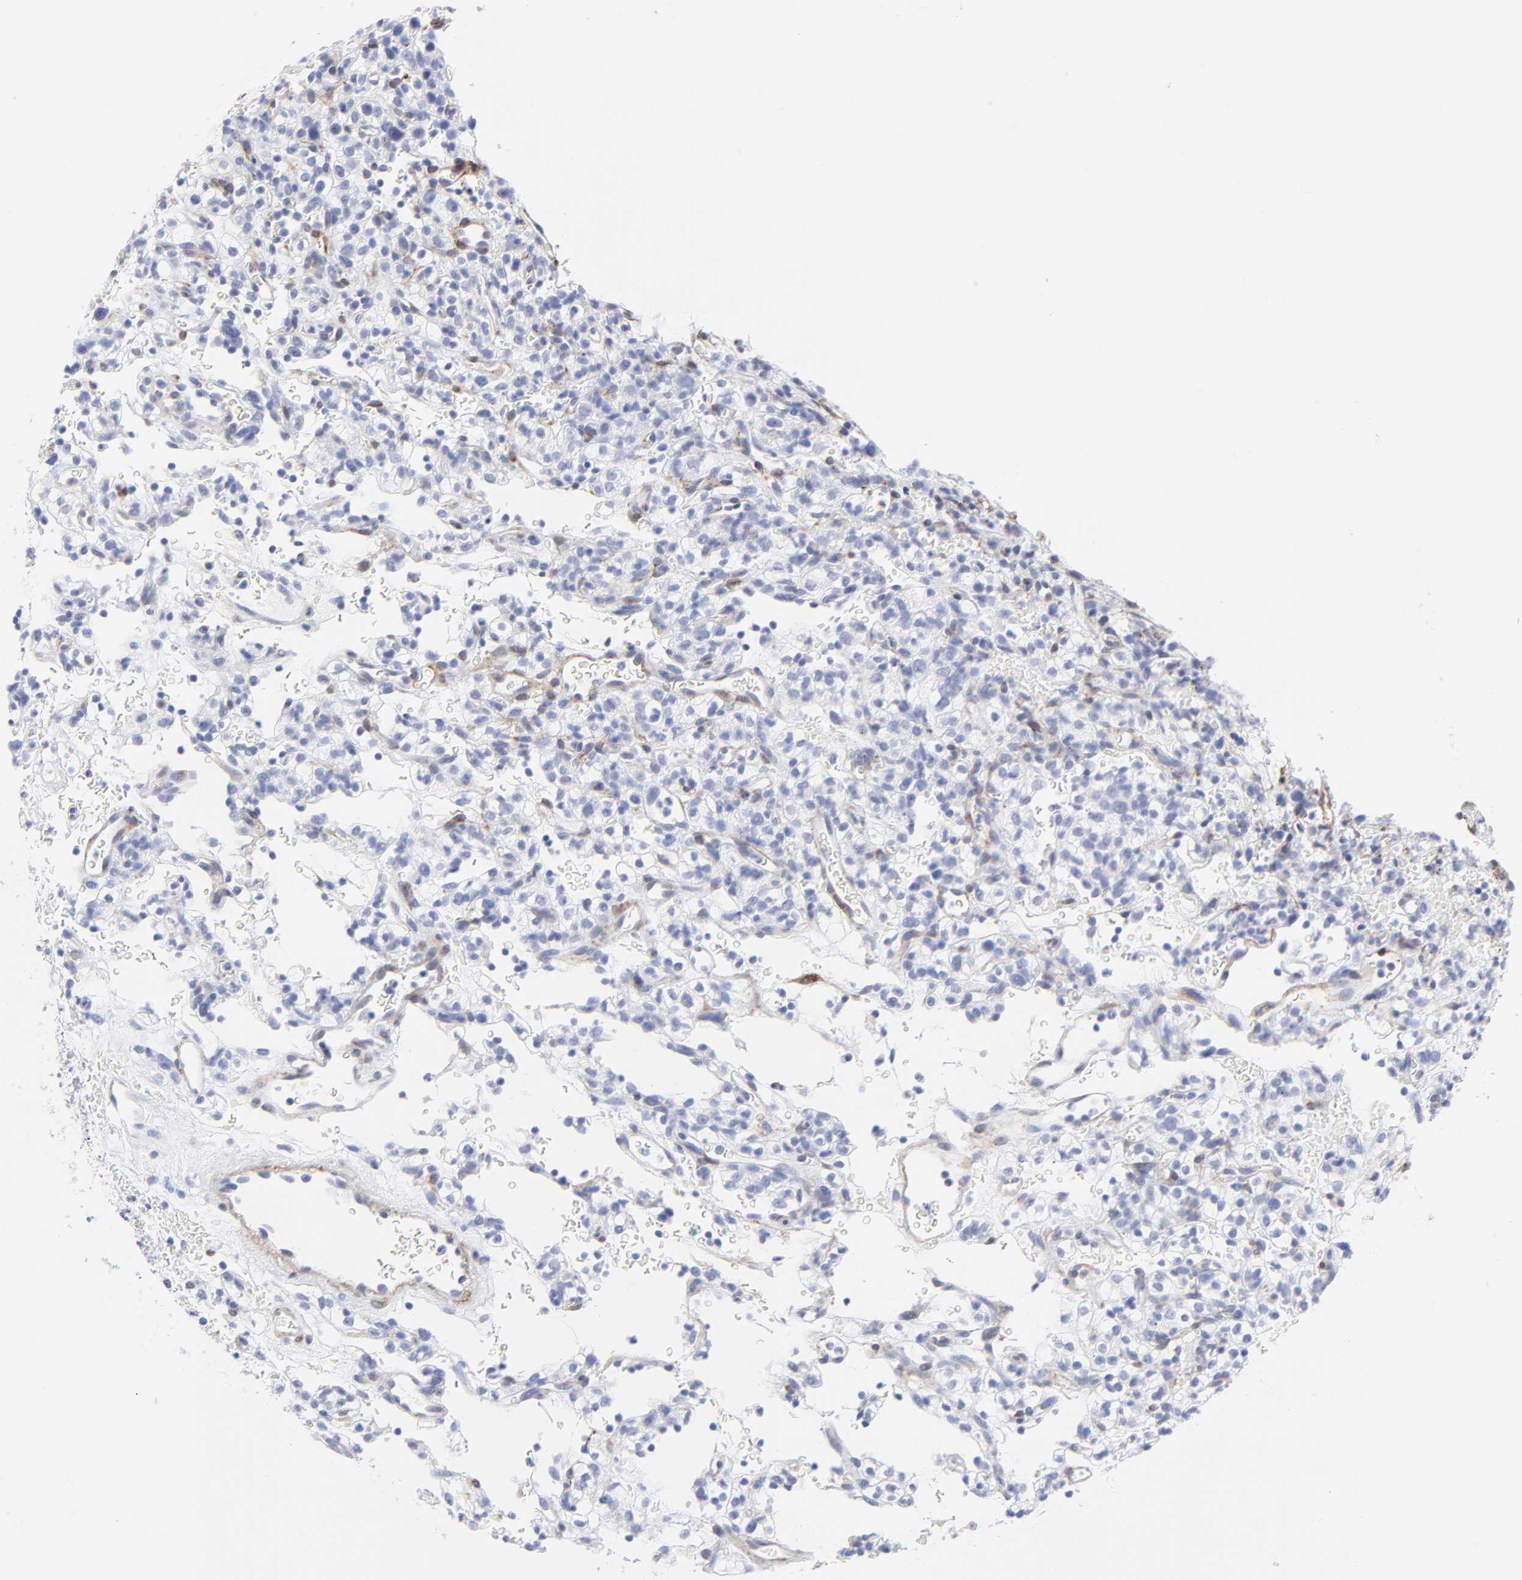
{"staining": {"intensity": "negative", "quantity": "none", "location": "none"}, "tissue": "renal cancer", "cell_type": "Tumor cells", "image_type": "cancer", "snomed": [{"axis": "morphology", "description": "Normal tissue, NOS"}, {"axis": "morphology", "description": "Adenocarcinoma, NOS"}, {"axis": "topography", "description": "Kidney"}], "caption": "The photomicrograph reveals no staining of tumor cells in renal cancer (adenocarcinoma).", "gene": "PDGFRB", "patient": {"sex": "female", "age": 72}}